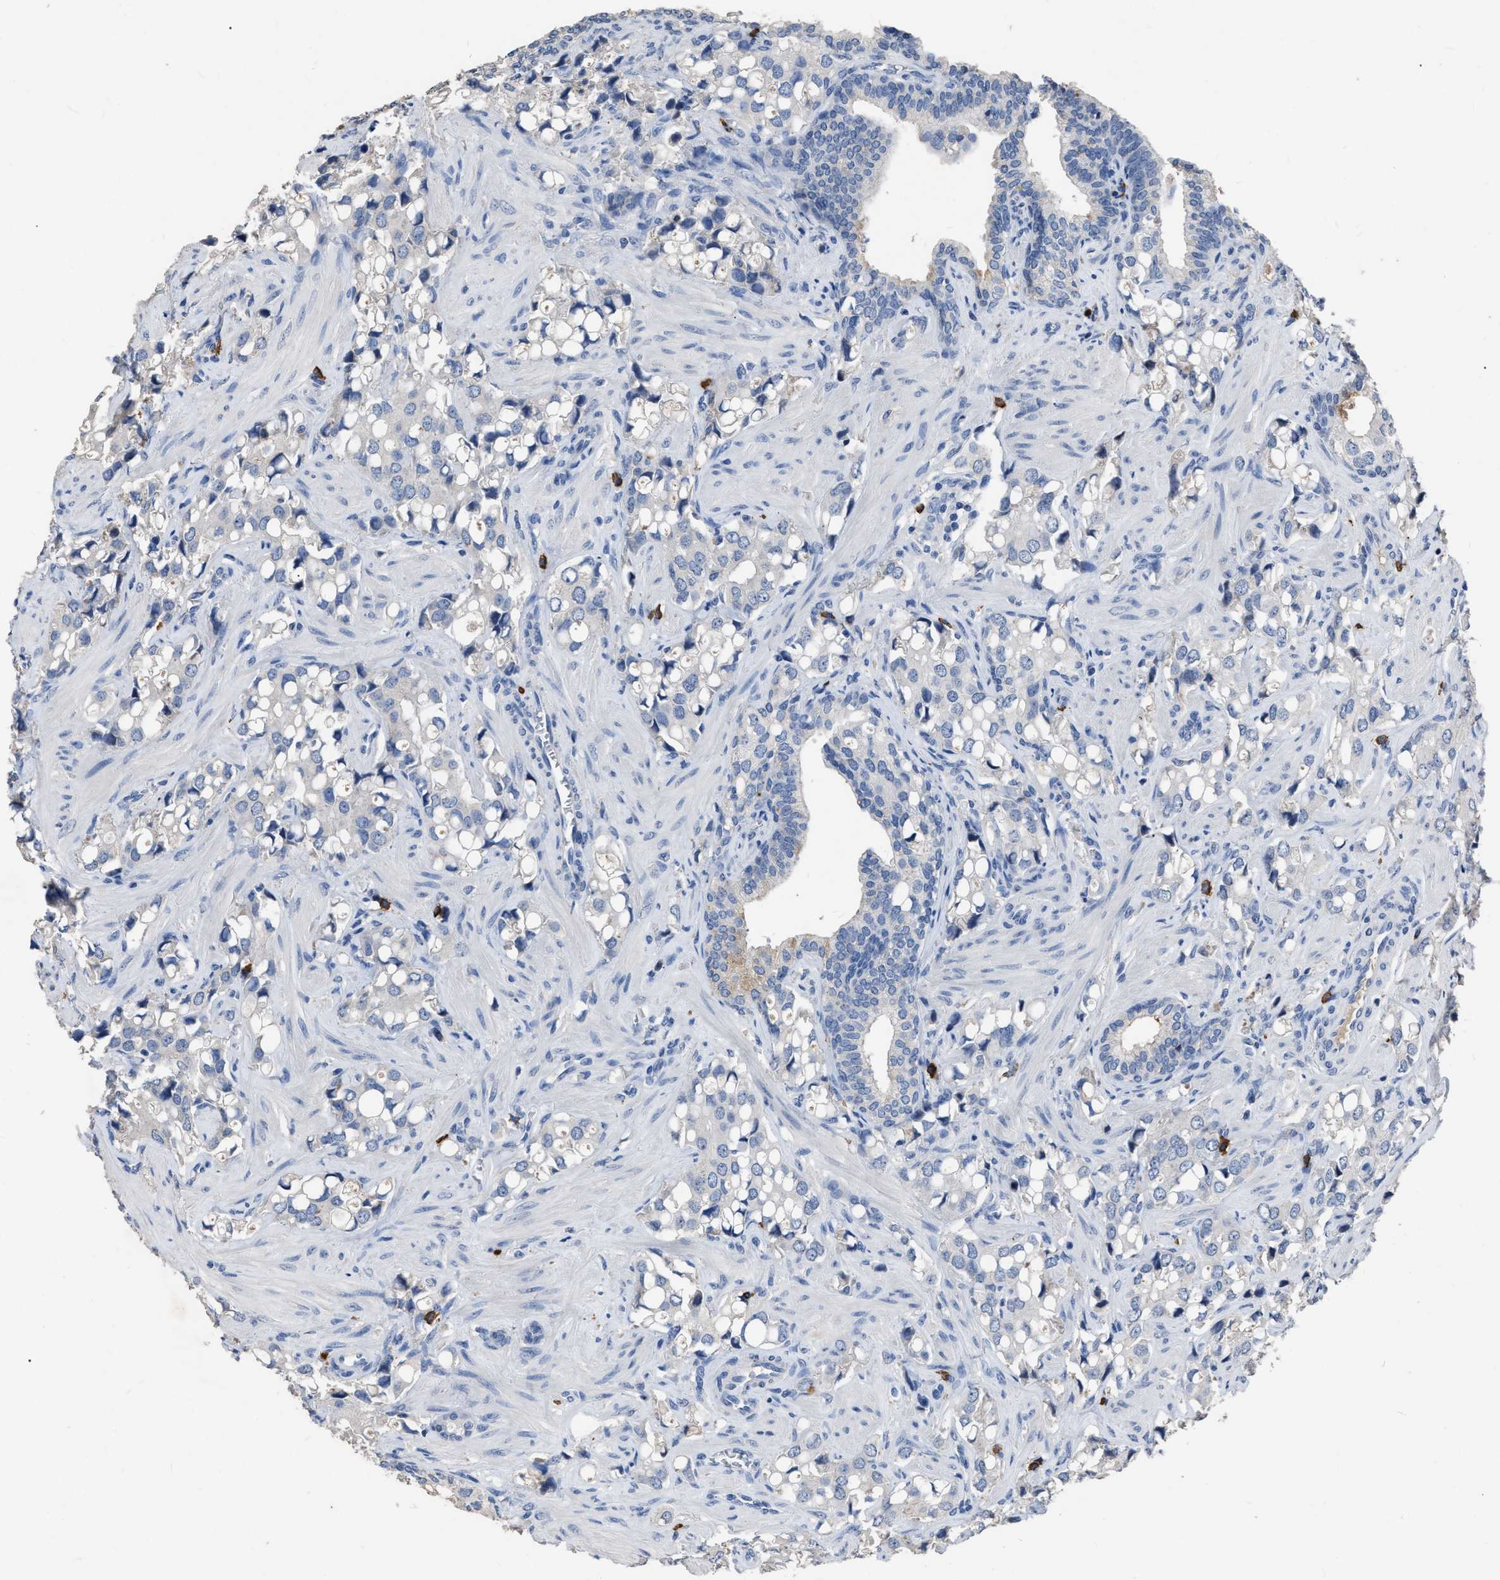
{"staining": {"intensity": "negative", "quantity": "none", "location": "none"}, "tissue": "prostate cancer", "cell_type": "Tumor cells", "image_type": "cancer", "snomed": [{"axis": "morphology", "description": "Adenocarcinoma, High grade"}, {"axis": "topography", "description": "Prostate"}], "caption": "Immunohistochemical staining of human prostate adenocarcinoma (high-grade) demonstrates no significant positivity in tumor cells.", "gene": "HABP2", "patient": {"sex": "male", "age": 52}}